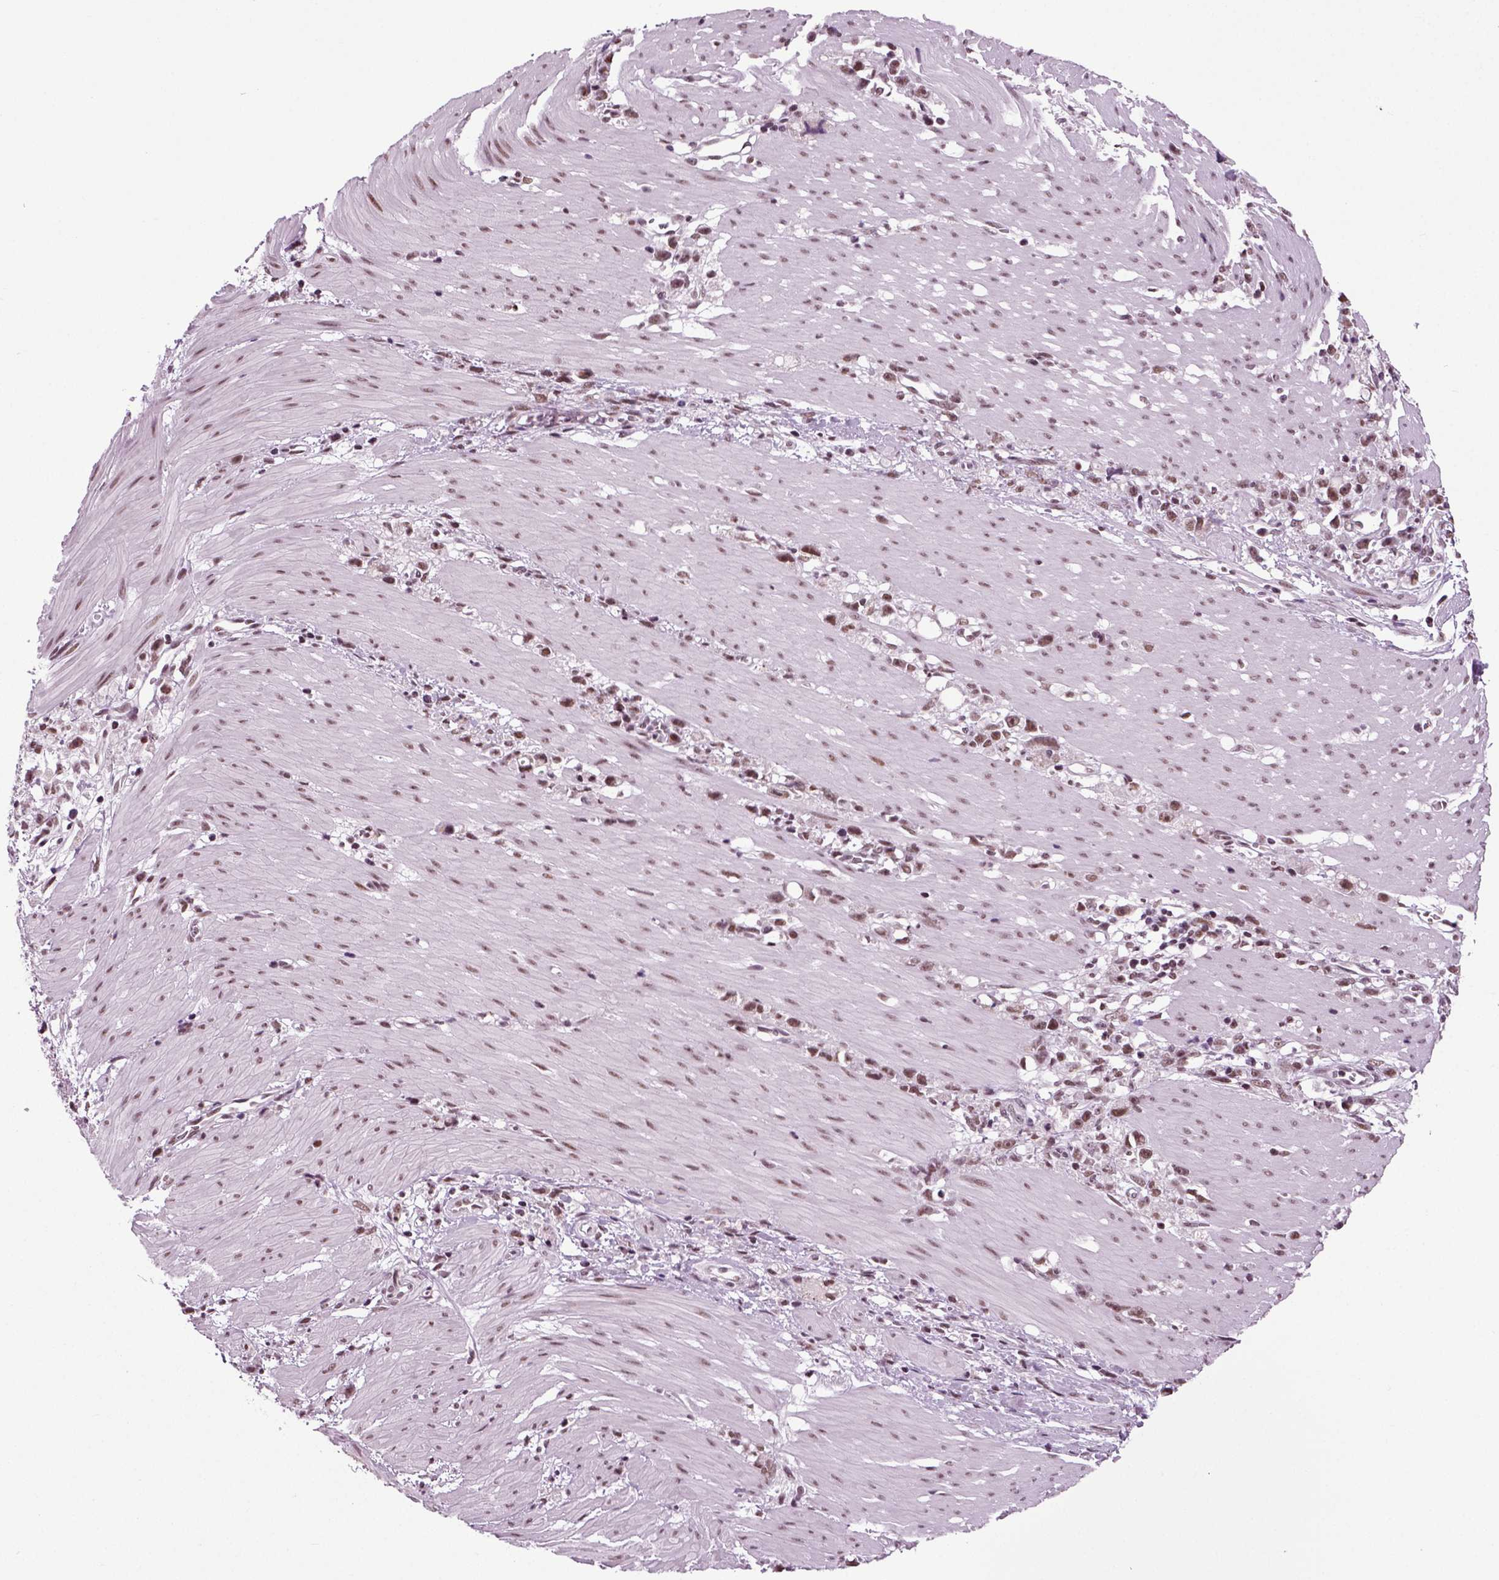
{"staining": {"intensity": "moderate", "quantity": ">75%", "location": "nuclear"}, "tissue": "stomach cancer", "cell_type": "Tumor cells", "image_type": "cancer", "snomed": [{"axis": "morphology", "description": "Adenocarcinoma, NOS"}, {"axis": "topography", "description": "Stomach"}], "caption": "Brown immunohistochemical staining in human stomach cancer (adenocarcinoma) exhibits moderate nuclear expression in approximately >75% of tumor cells. (Stains: DAB in brown, nuclei in blue, Microscopy: brightfield microscopy at high magnification).", "gene": "RCOR3", "patient": {"sex": "female", "age": 59}}